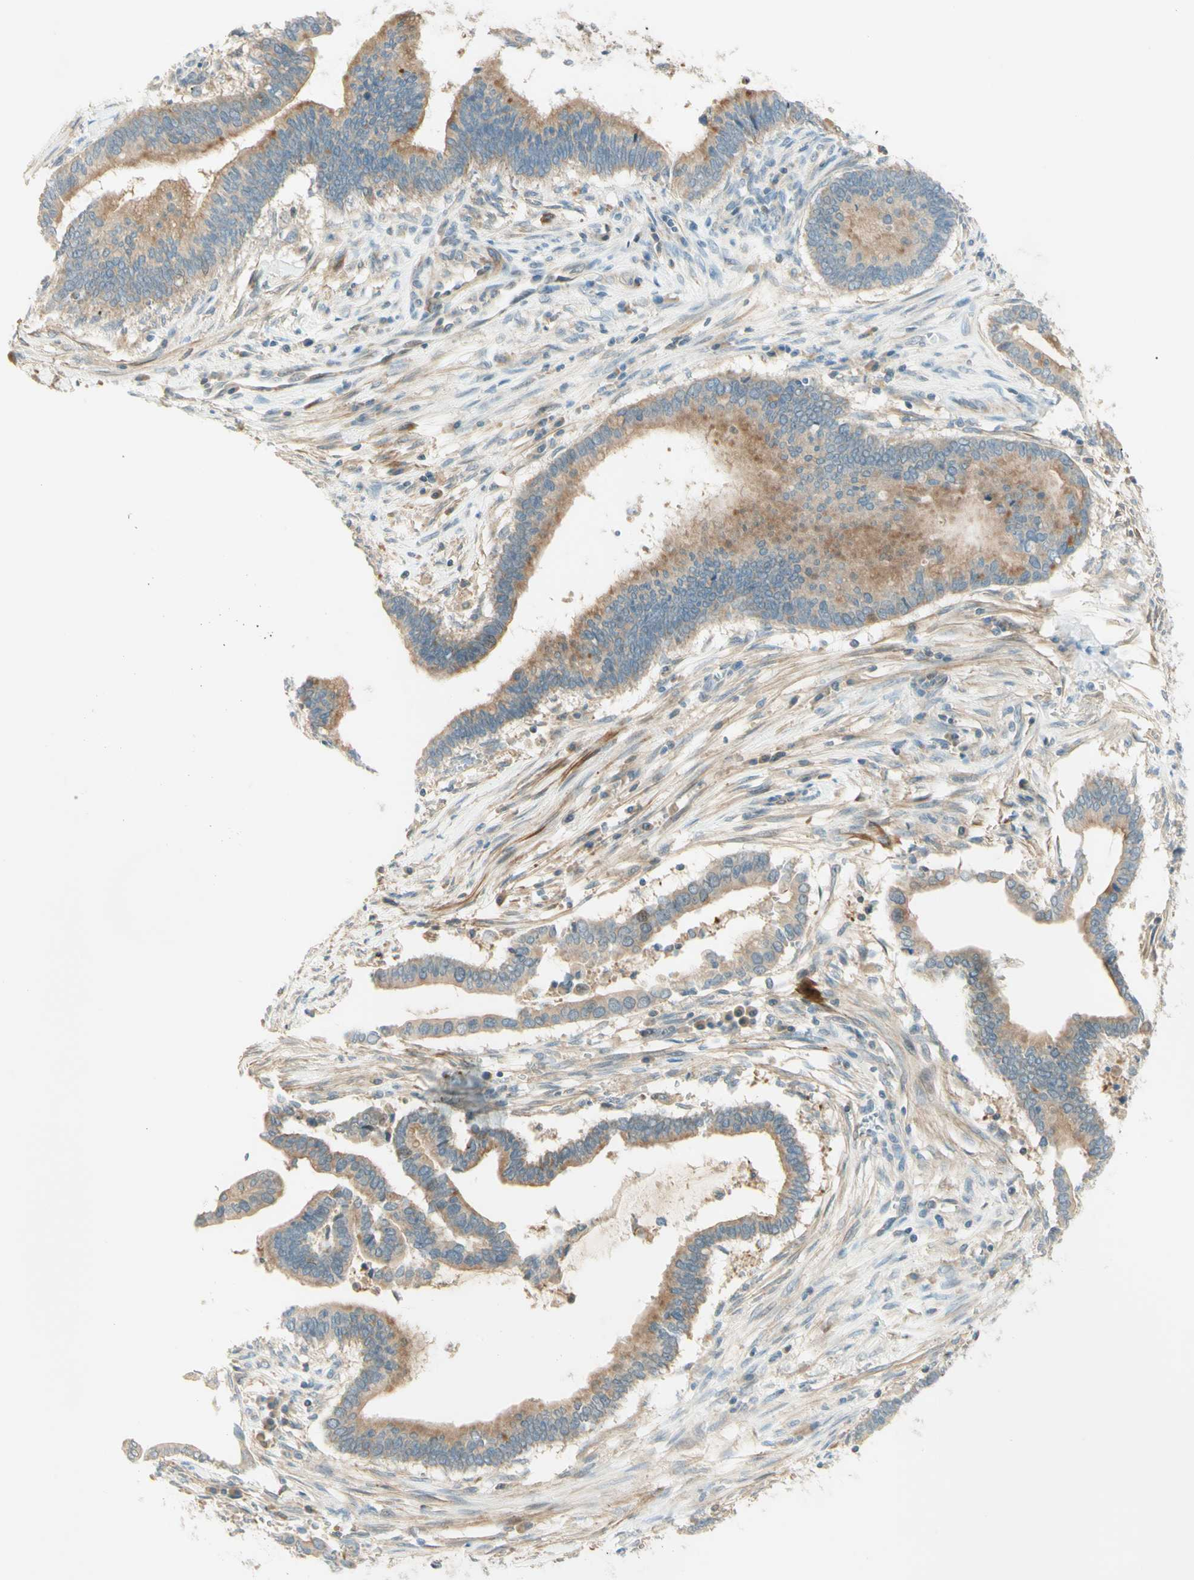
{"staining": {"intensity": "moderate", "quantity": ">75%", "location": "cytoplasmic/membranous"}, "tissue": "cervical cancer", "cell_type": "Tumor cells", "image_type": "cancer", "snomed": [{"axis": "morphology", "description": "Adenocarcinoma, NOS"}, {"axis": "topography", "description": "Cervix"}], "caption": "Human cervical adenocarcinoma stained with a brown dye exhibits moderate cytoplasmic/membranous positive positivity in about >75% of tumor cells.", "gene": "PROM1", "patient": {"sex": "female", "age": 44}}